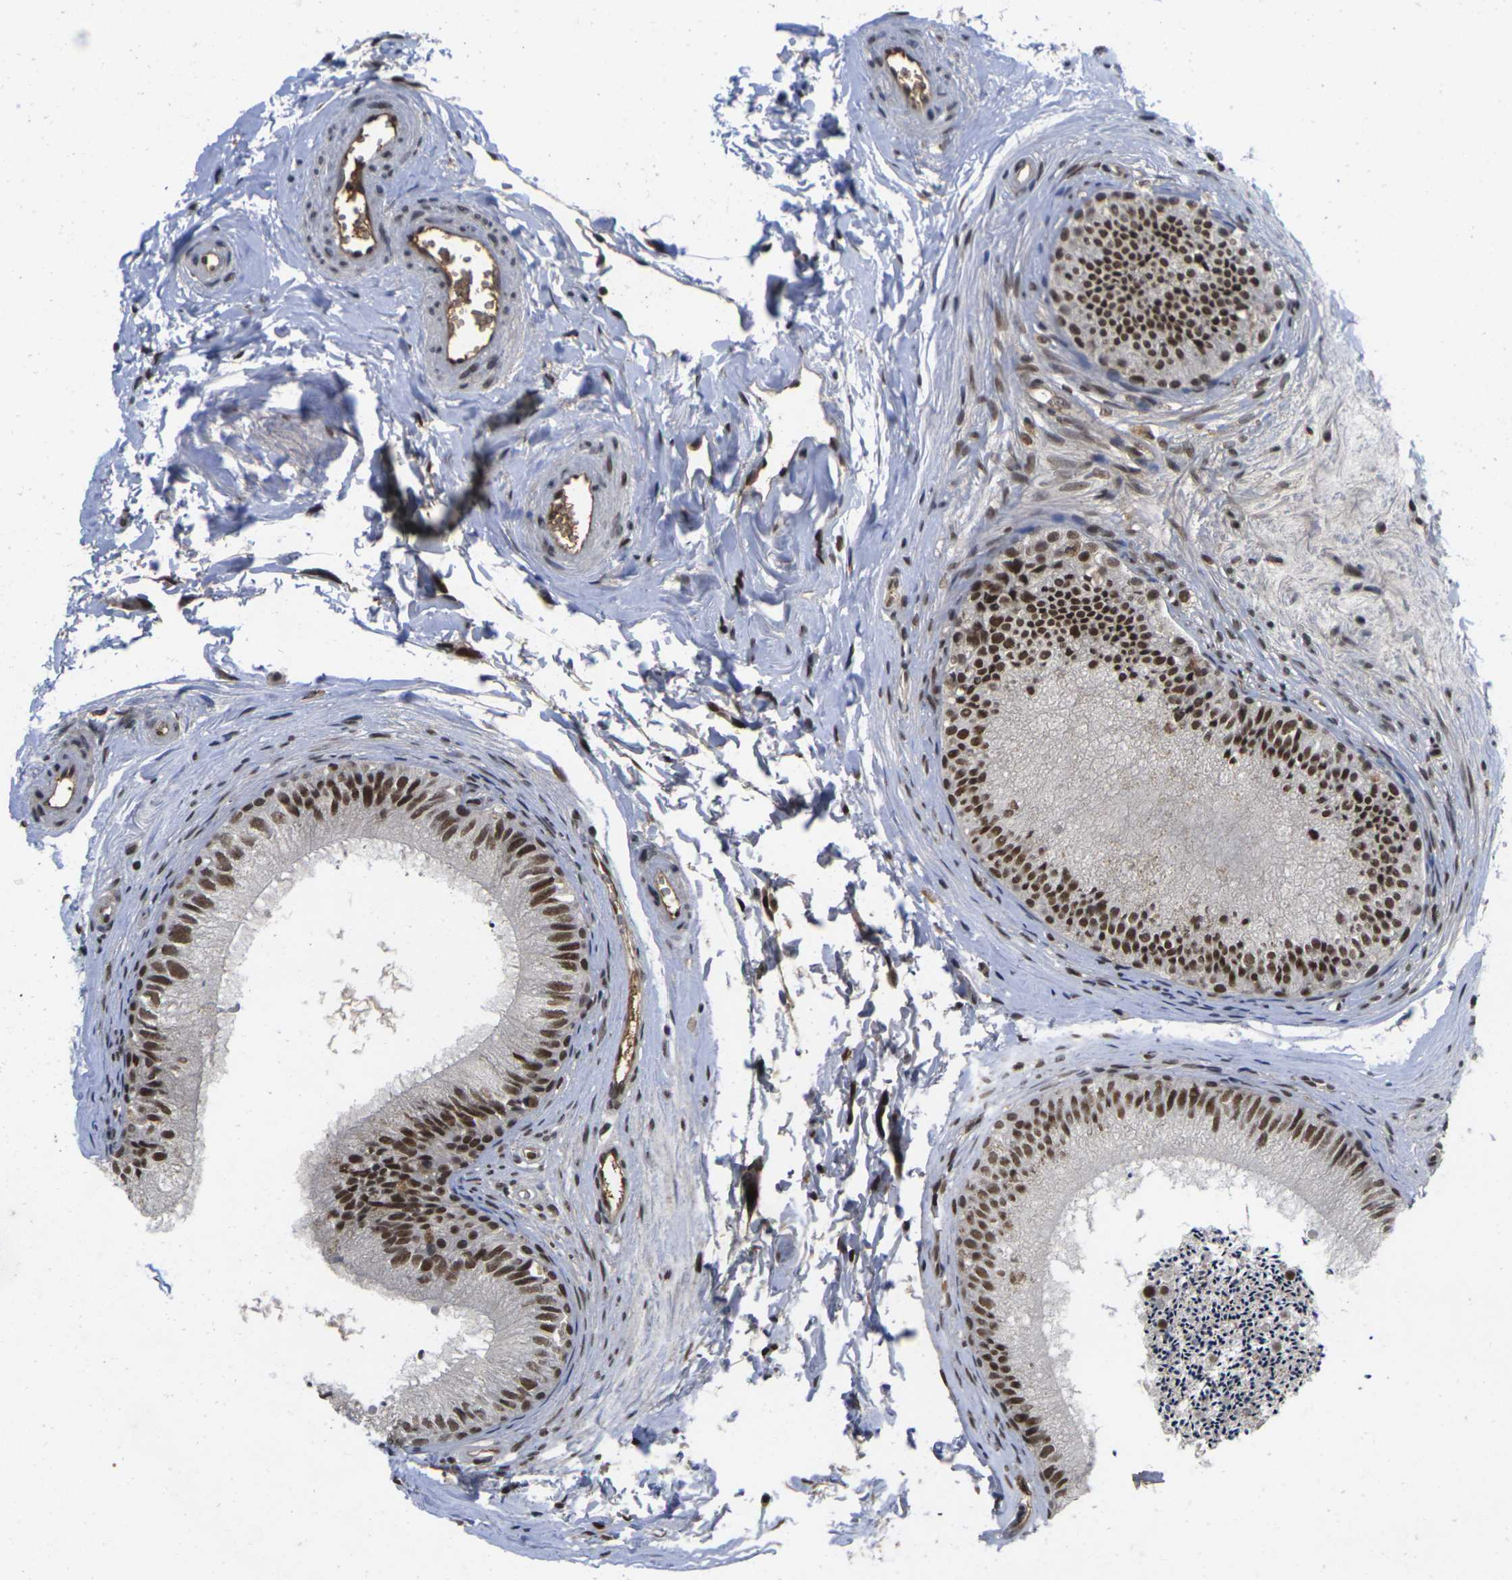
{"staining": {"intensity": "strong", "quantity": ">75%", "location": "nuclear"}, "tissue": "epididymis", "cell_type": "Glandular cells", "image_type": "normal", "snomed": [{"axis": "morphology", "description": "Normal tissue, NOS"}, {"axis": "topography", "description": "Epididymis"}], "caption": "A micrograph showing strong nuclear positivity in approximately >75% of glandular cells in unremarkable epididymis, as visualized by brown immunohistochemical staining.", "gene": "GTF2E1", "patient": {"sex": "male", "age": 56}}